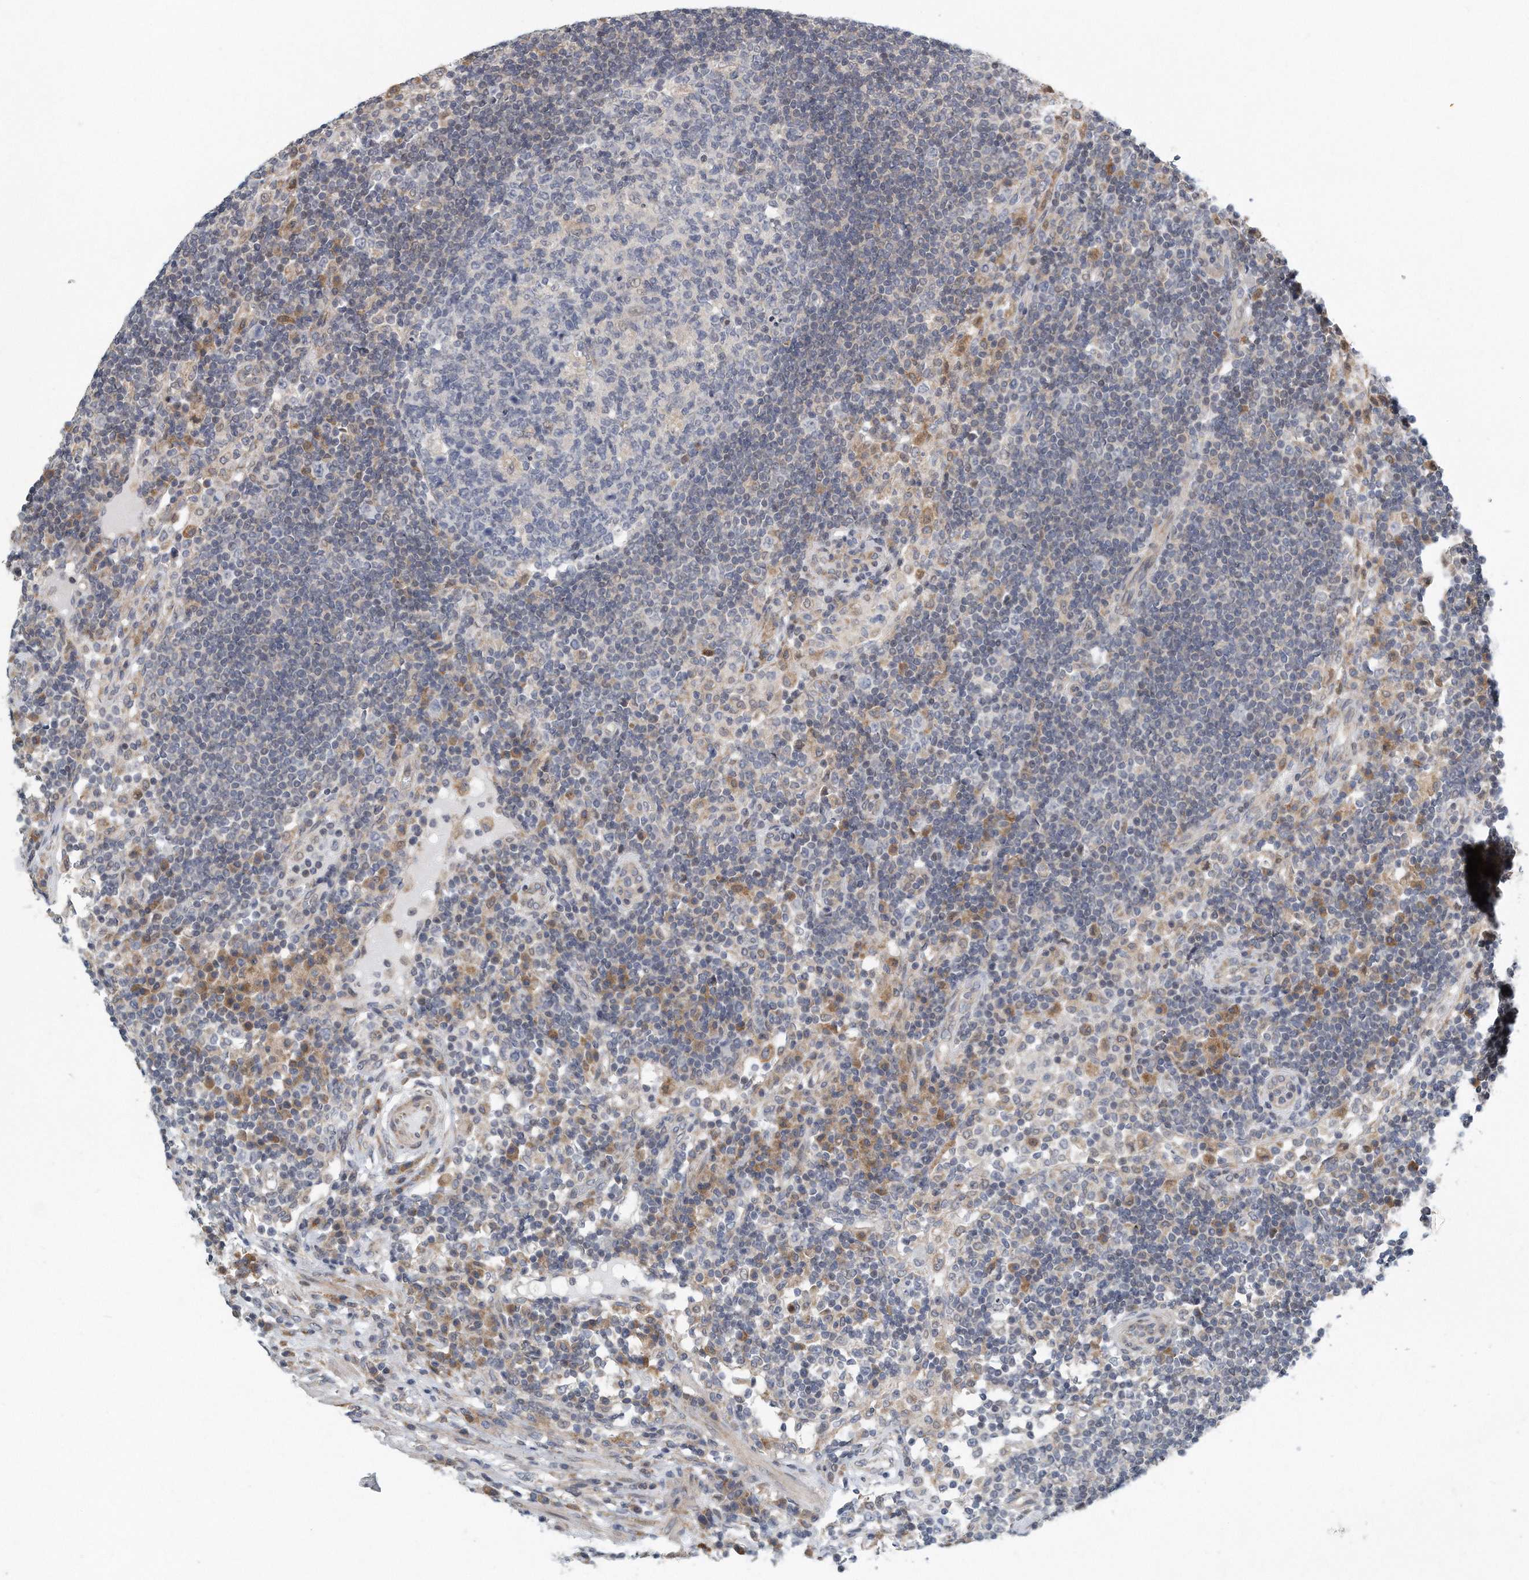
{"staining": {"intensity": "negative", "quantity": "none", "location": "none"}, "tissue": "lymph node", "cell_type": "Germinal center cells", "image_type": "normal", "snomed": [{"axis": "morphology", "description": "Normal tissue, NOS"}, {"axis": "topography", "description": "Lymph node"}], "caption": "The micrograph displays no significant expression in germinal center cells of lymph node.", "gene": "VLDLR", "patient": {"sex": "female", "age": 53}}